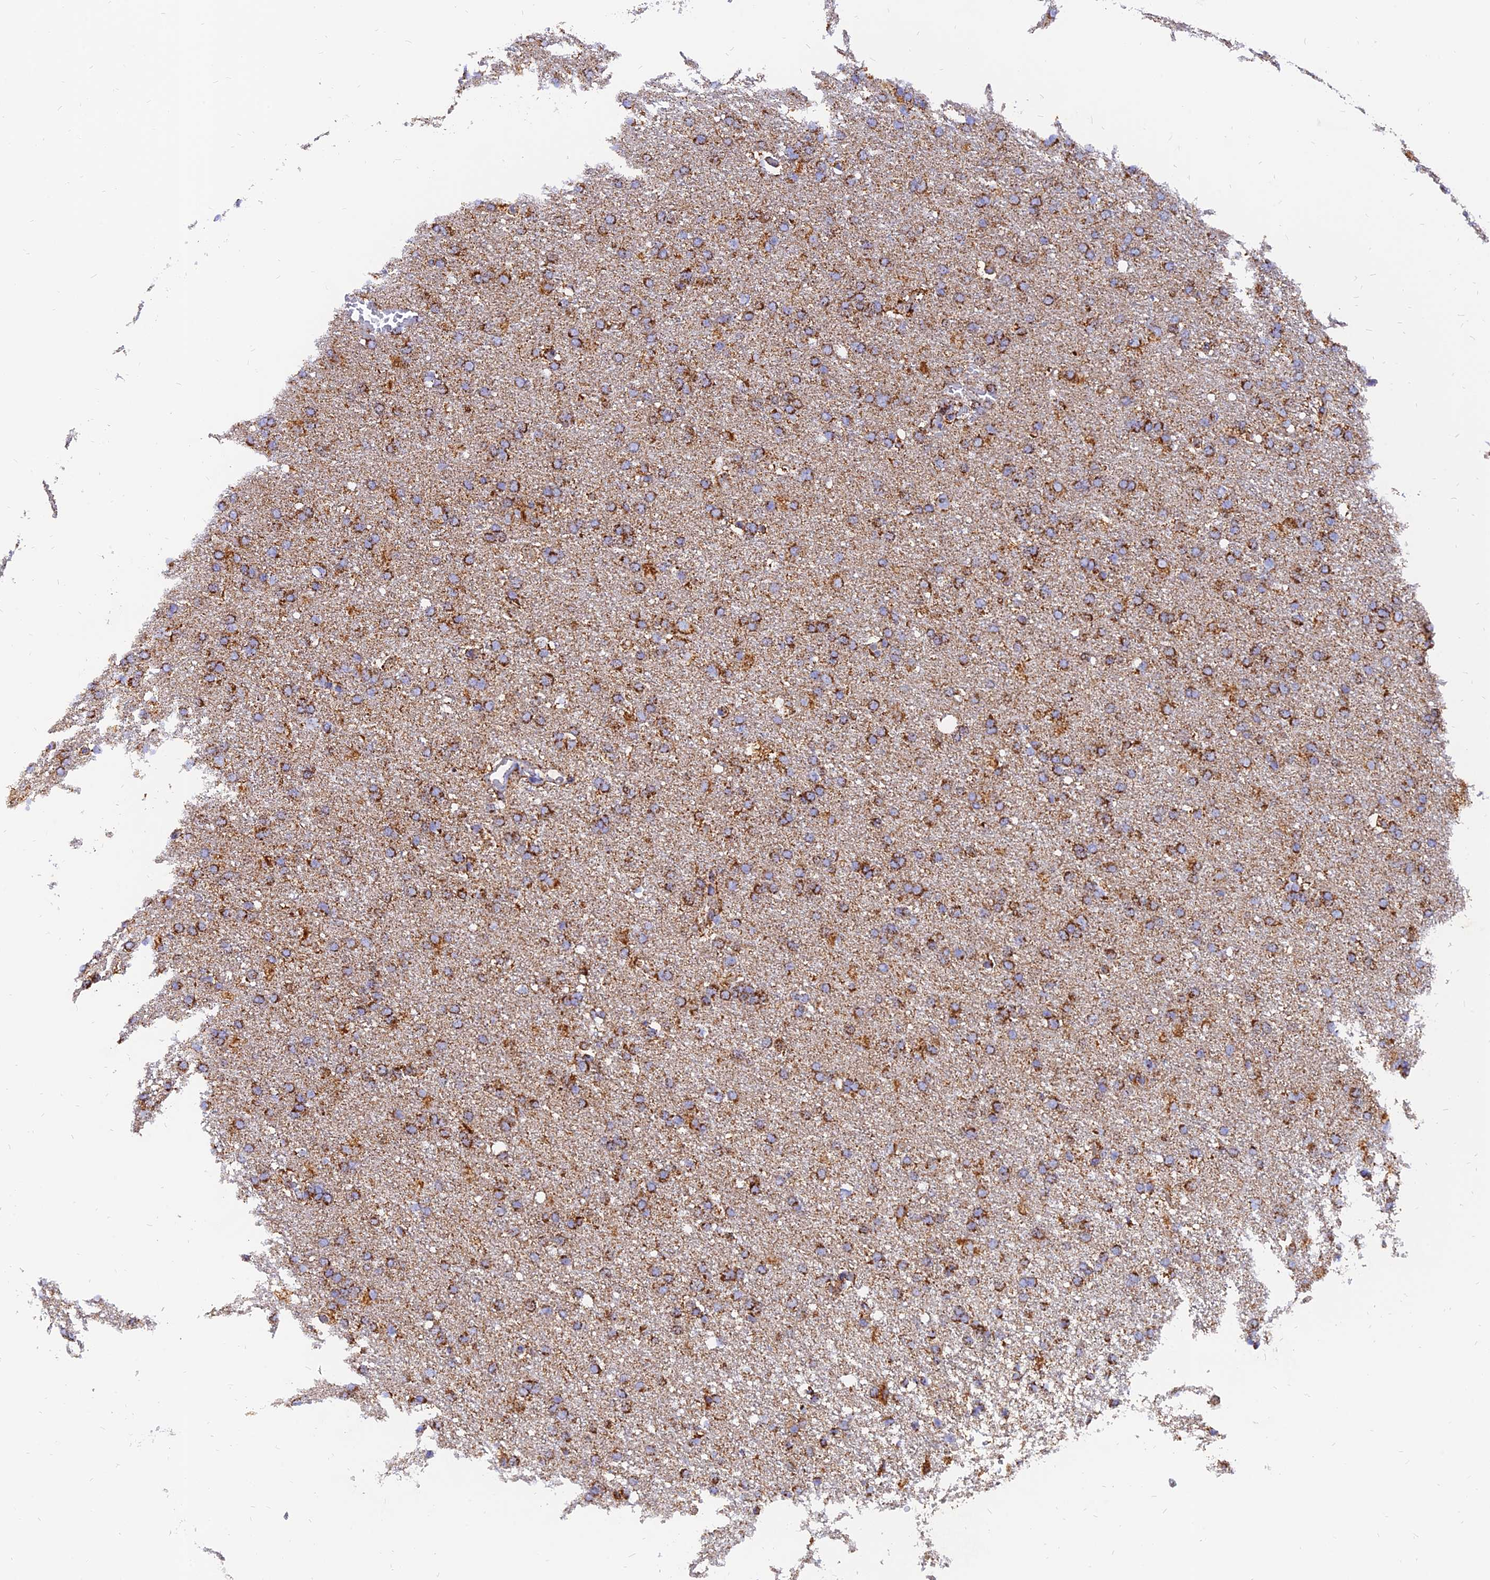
{"staining": {"intensity": "moderate", "quantity": ">75%", "location": "cytoplasmic/membranous"}, "tissue": "glioma", "cell_type": "Tumor cells", "image_type": "cancer", "snomed": [{"axis": "morphology", "description": "Glioma, malignant, High grade"}, {"axis": "topography", "description": "Brain"}], "caption": "Immunohistochemical staining of human malignant high-grade glioma displays moderate cytoplasmic/membranous protein staining in approximately >75% of tumor cells. (brown staining indicates protein expression, while blue staining denotes nuclei).", "gene": "NDUFB6", "patient": {"sex": "male", "age": 72}}